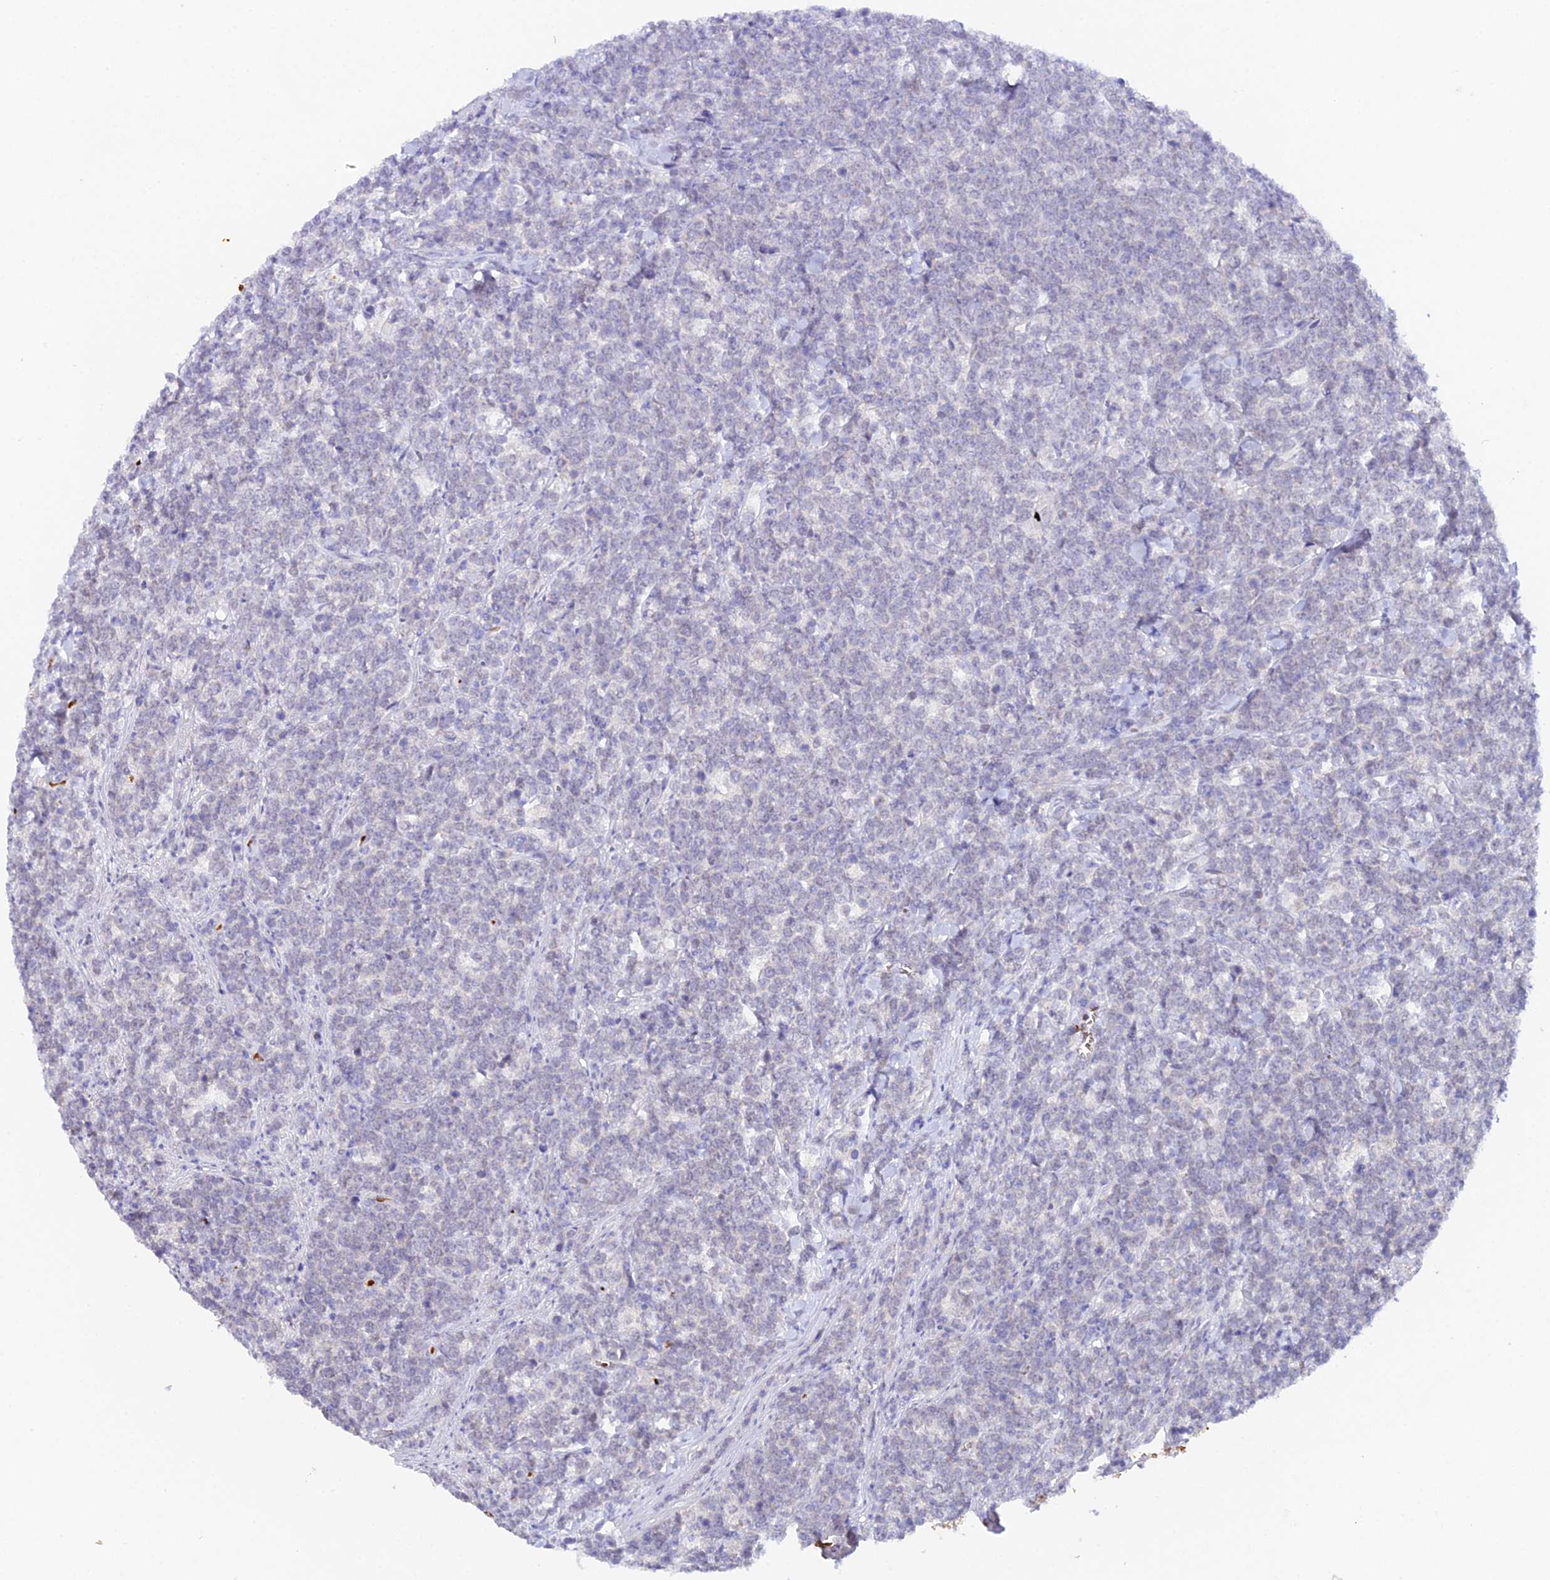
{"staining": {"intensity": "negative", "quantity": "none", "location": "none"}, "tissue": "lymphoma", "cell_type": "Tumor cells", "image_type": "cancer", "snomed": [{"axis": "morphology", "description": "Malignant lymphoma, non-Hodgkin's type, High grade"}, {"axis": "topography", "description": "Small intestine"}], "caption": "An IHC image of high-grade malignant lymphoma, non-Hodgkin's type is shown. There is no staining in tumor cells of high-grade malignant lymphoma, non-Hodgkin's type. The staining was performed using DAB (3,3'-diaminobenzidine) to visualize the protein expression in brown, while the nuclei were stained in blue with hematoxylin (Magnification: 20x).", "gene": "CFAP45", "patient": {"sex": "male", "age": 8}}